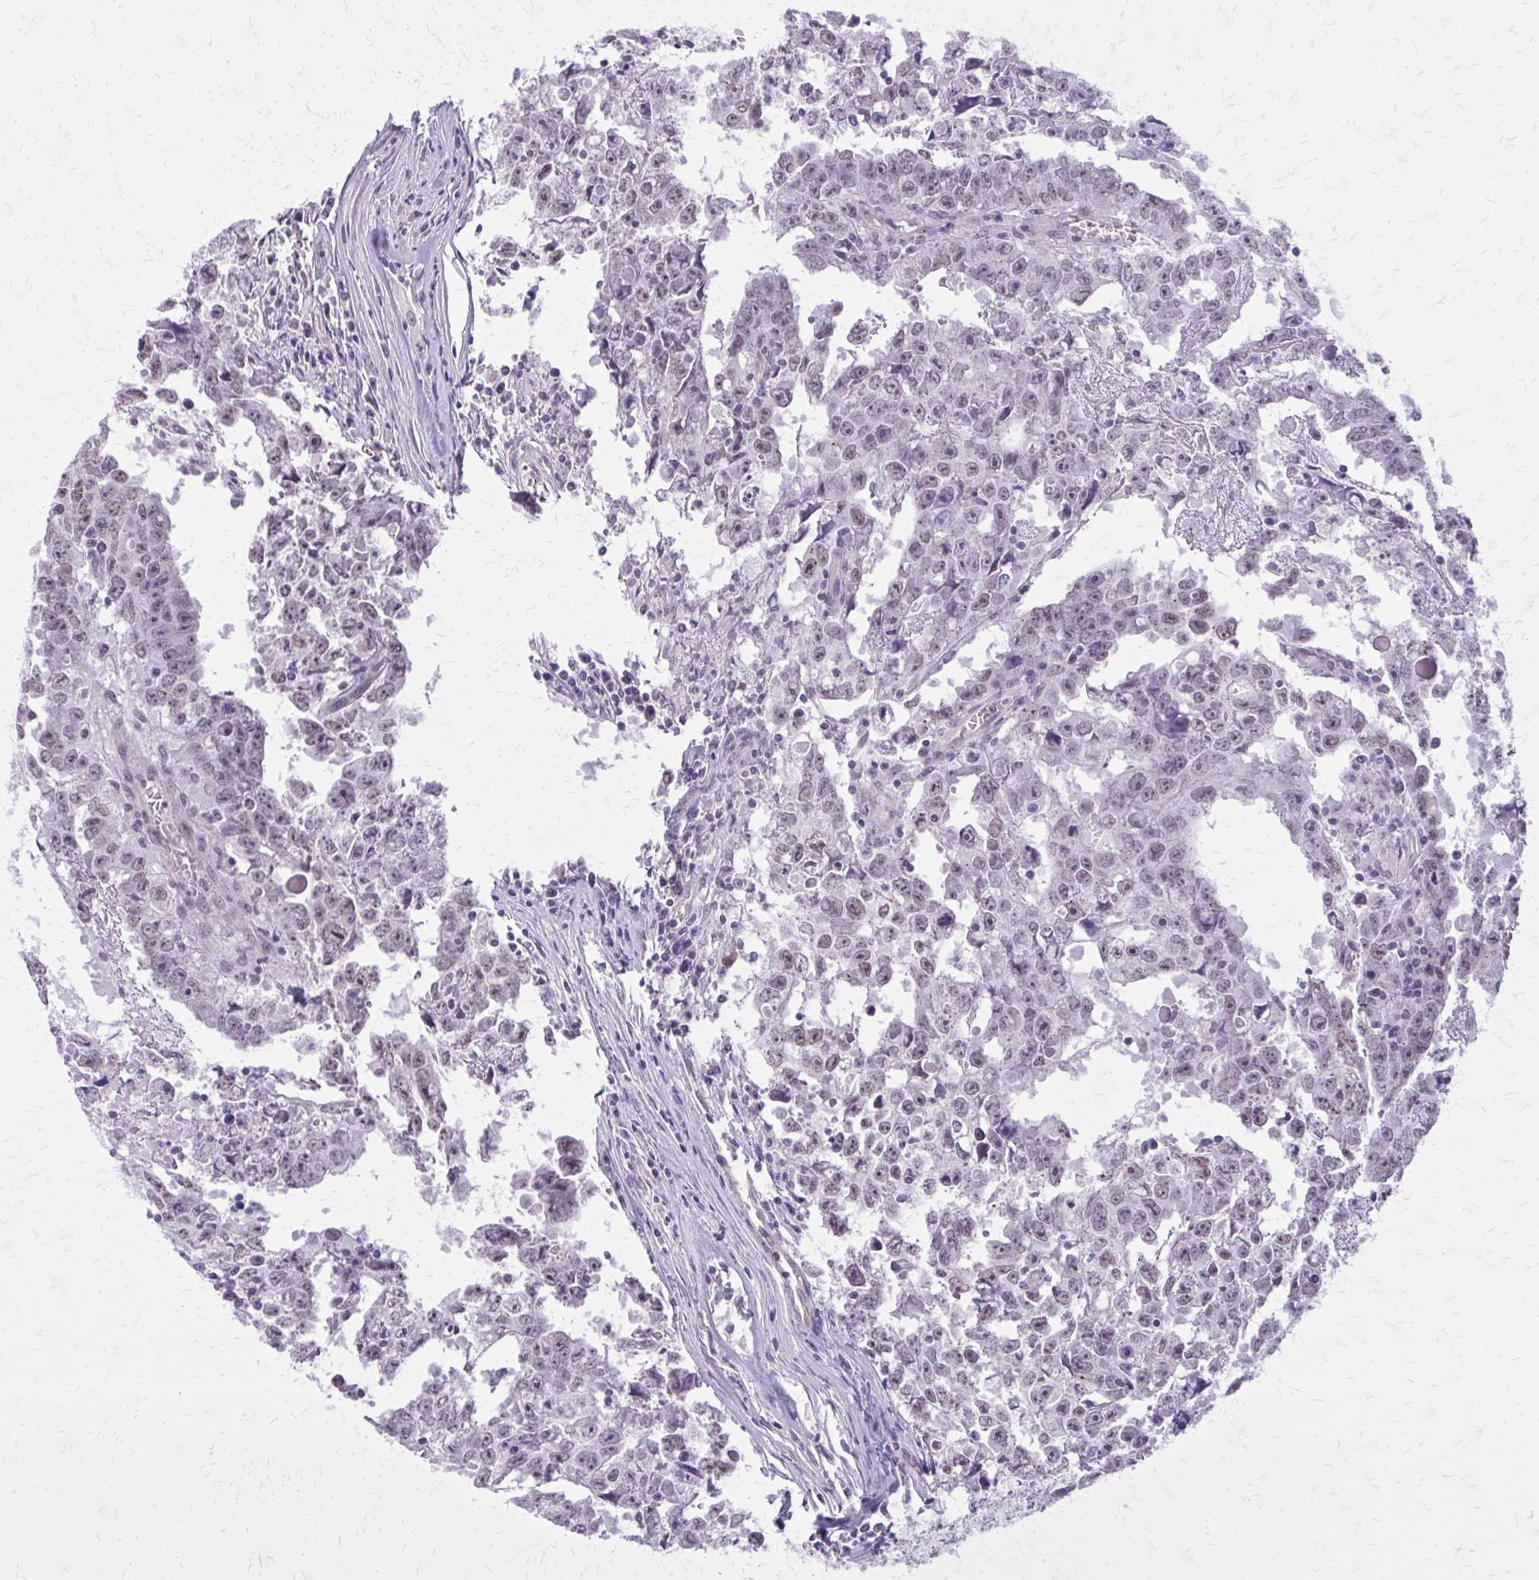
{"staining": {"intensity": "negative", "quantity": "none", "location": "none"}, "tissue": "testis cancer", "cell_type": "Tumor cells", "image_type": "cancer", "snomed": [{"axis": "morphology", "description": "Carcinoma, Embryonal, NOS"}, {"axis": "topography", "description": "Testis"}], "caption": "DAB immunohistochemical staining of human embryonal carcinoma (testis) exhibits no significant positivity in tumor cells. (DAB (3,3'-diaminobenzidine) immunohistochemistry with hematoxylin counter stain).", "gene": "PLCB1", "patient": {"sex": "male", "age": 22}}